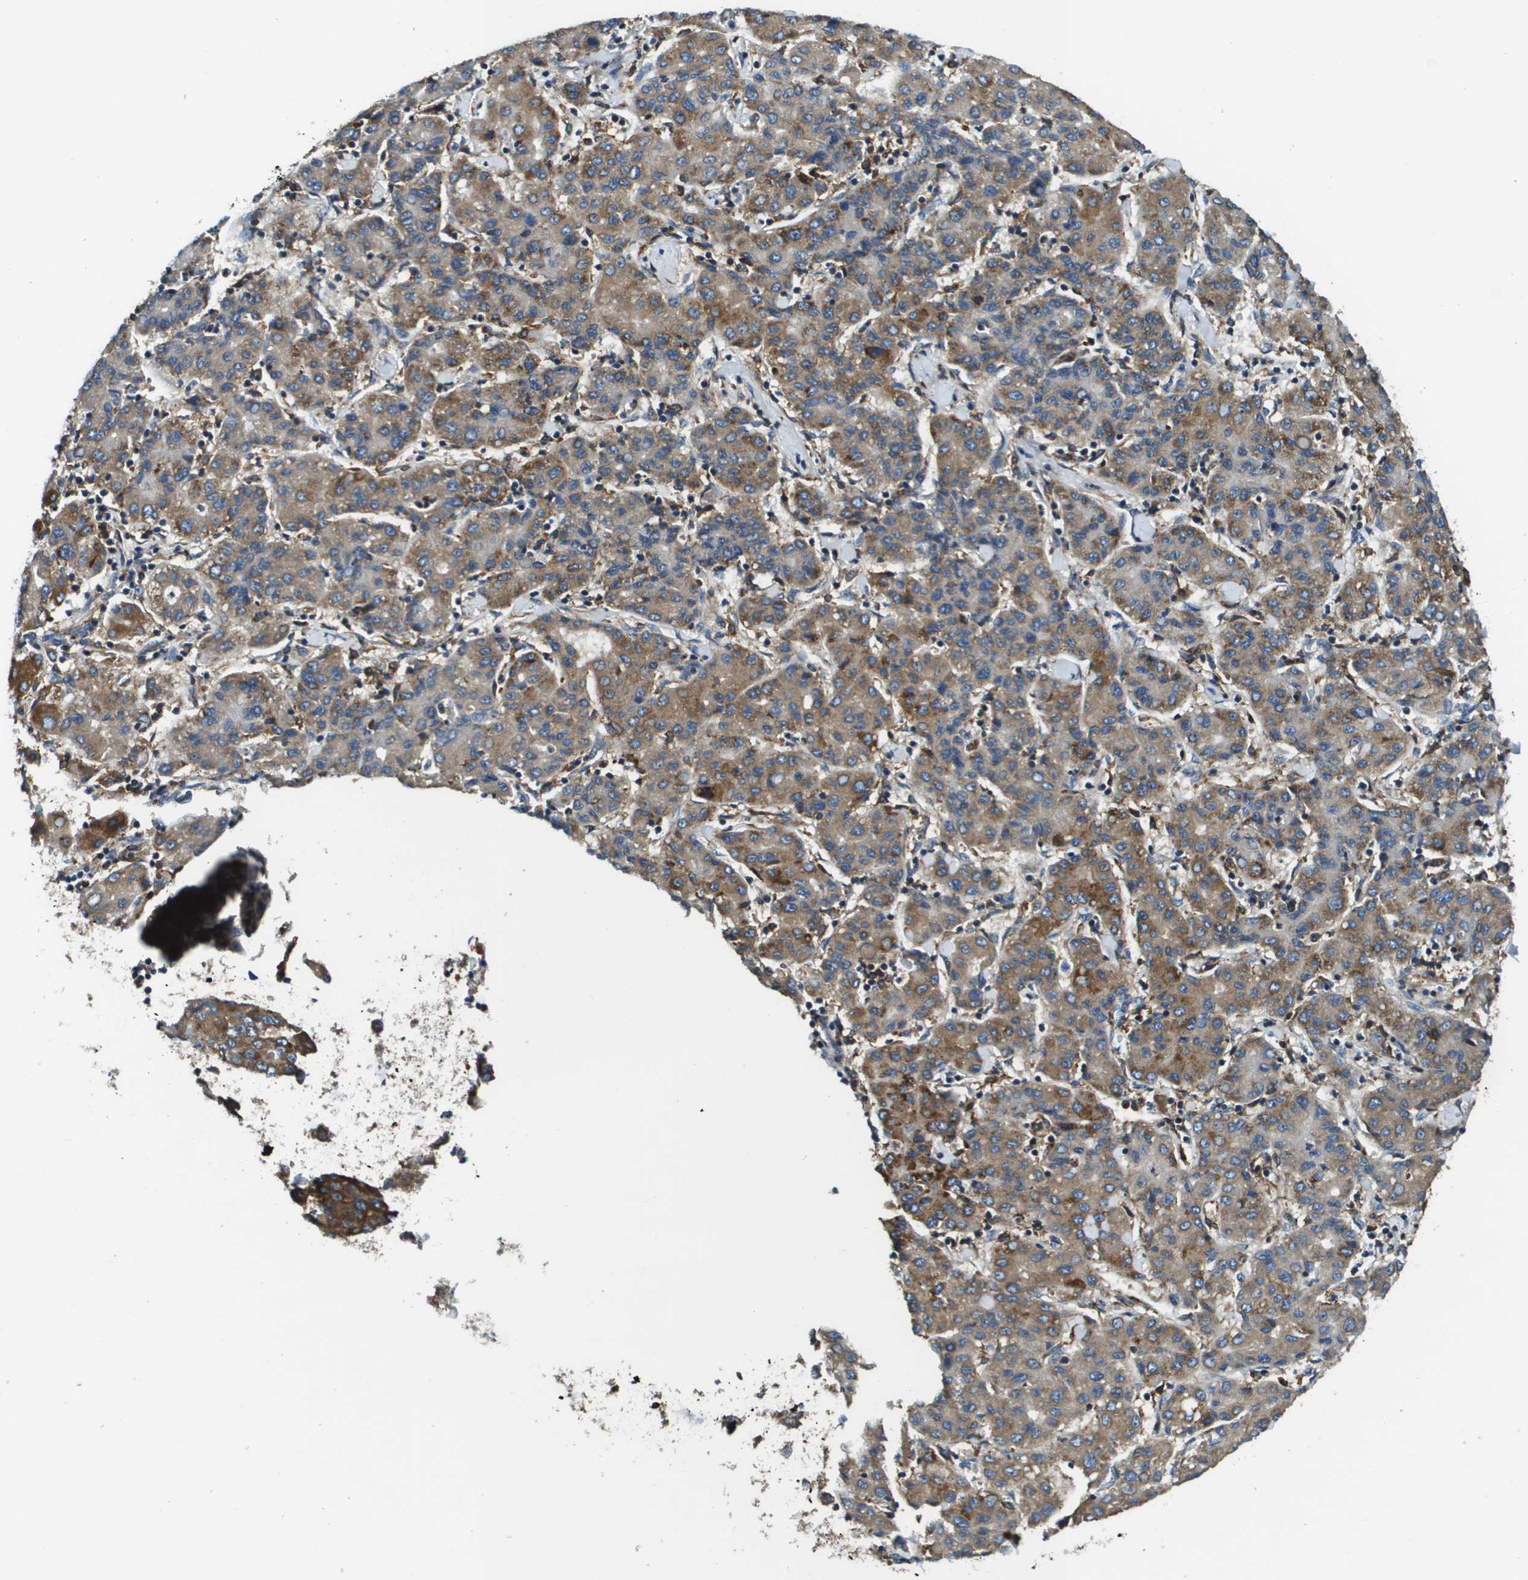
{"staining": {"intensity": "moderate", "quantity": ">75%", "location": "cytoplasmic/membranous"}, "tissue": "liver cancer", "cell_type": "Tumor cells", "image_type": "cancer", "snomed": [{"axis": "morphology", "description": "Carcinoma, Hepatocellular, NOS"}, {"axis": "topography", "description": "Liver"}], "caption": "Tumor cells exhibit medium levels of moderate cytoplasmic/membranous expression in about >75% of cells in hepatocellular carcinoma (liver). (brown staining indicates protein expression, while blue staining denotes nuclei).", "gene": "CNPY3", "patient": {"sex": "male", "age": 65}}